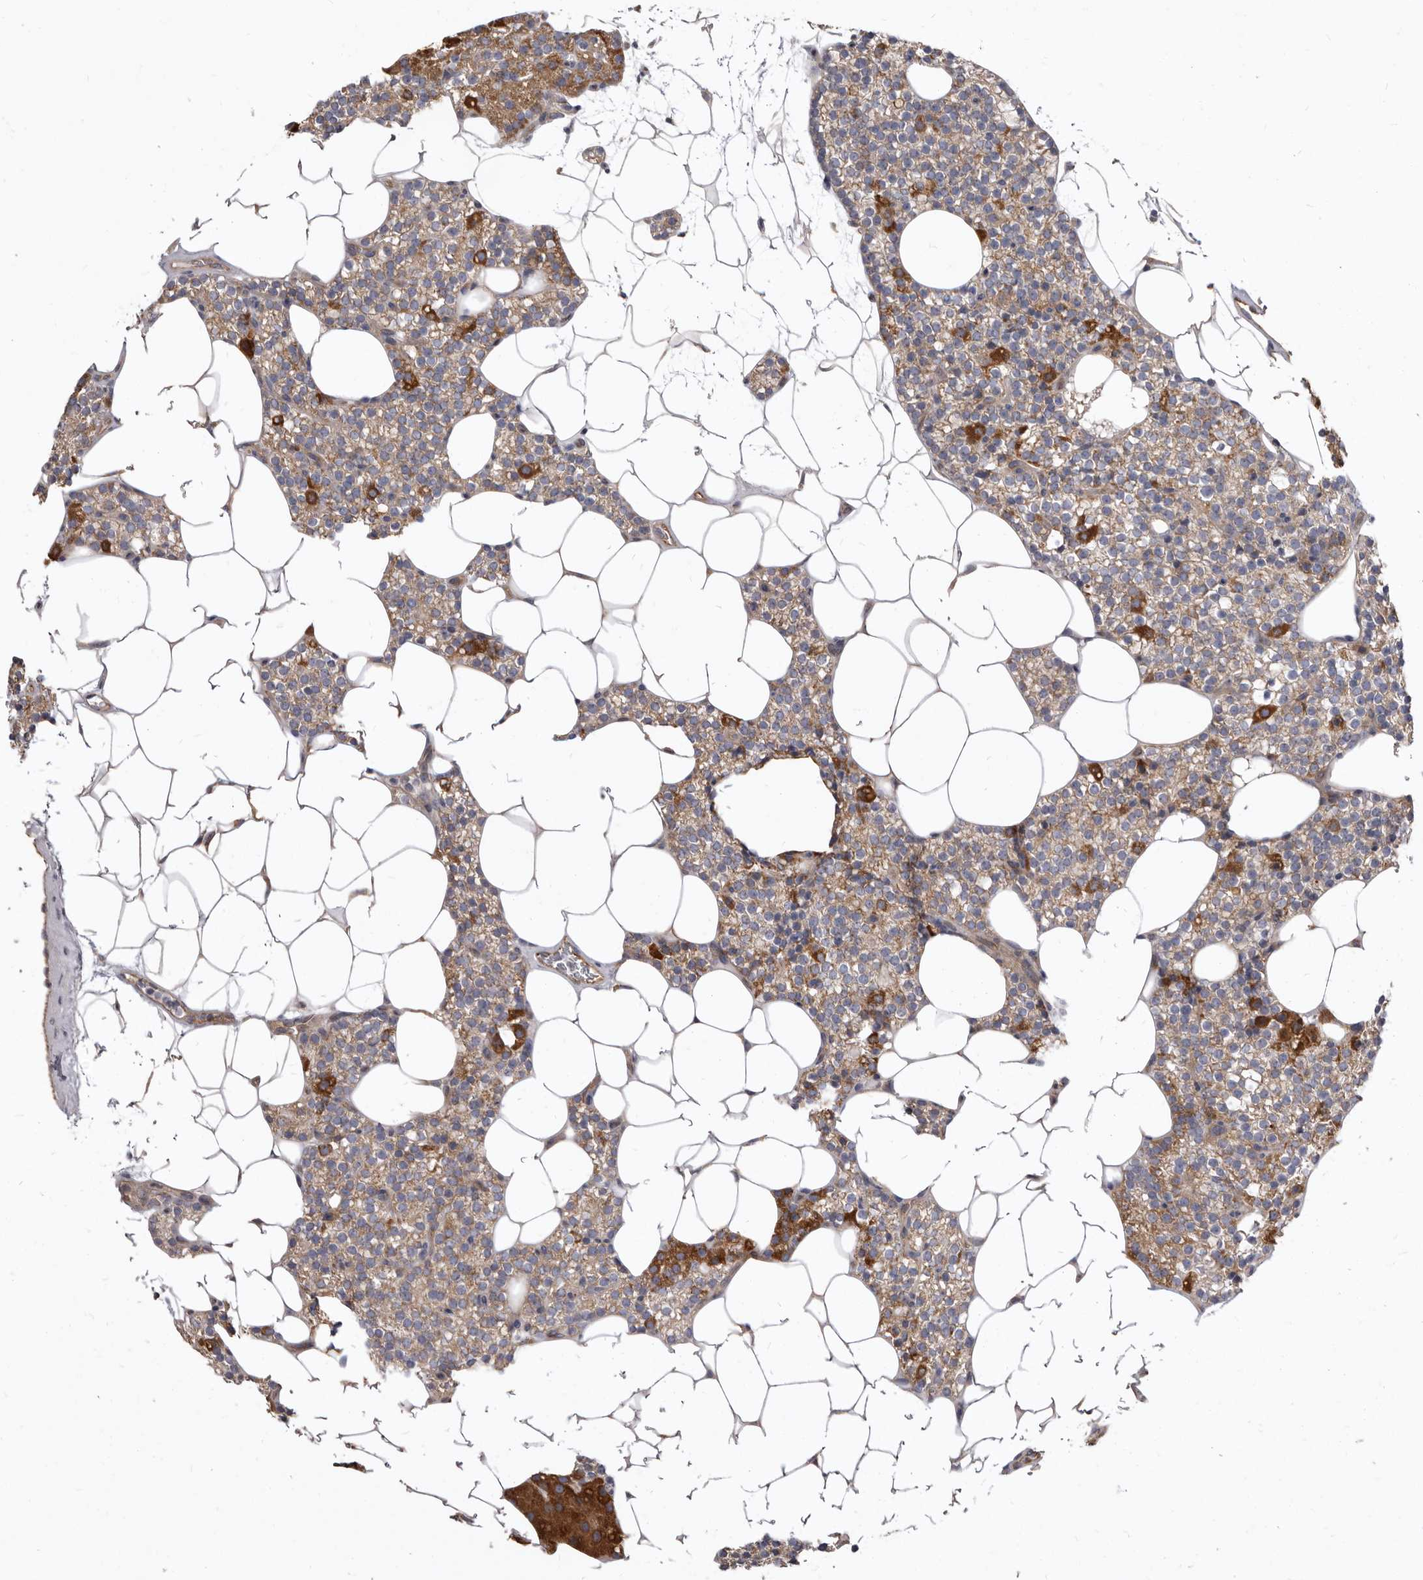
{"staining": {"intensity": "strong", "quantity": "25%-75%", "location": "cytoplasmic/membranous"}, "tissue": "parathyroid gland", "cell_type": "Glandular cells", "image_type": "normal", "snomed": [{"axis": "morphology", "description": "Normal tissue, NOS"}, {"axis": "topography", "description": "Parathyroid gland"}], "caption": "Protein expression analysis of benign parathyroid gland demonstrates strong cytoplasmic/membranous positivity in about 25%-75% of glandular cells. The staining was performed using DAB, with brown indicating positive protein expression. Nuclei are stained blue with hematoxylin.", "gene": "FMO2", "patient": {"sex": "female", "age": 56}}